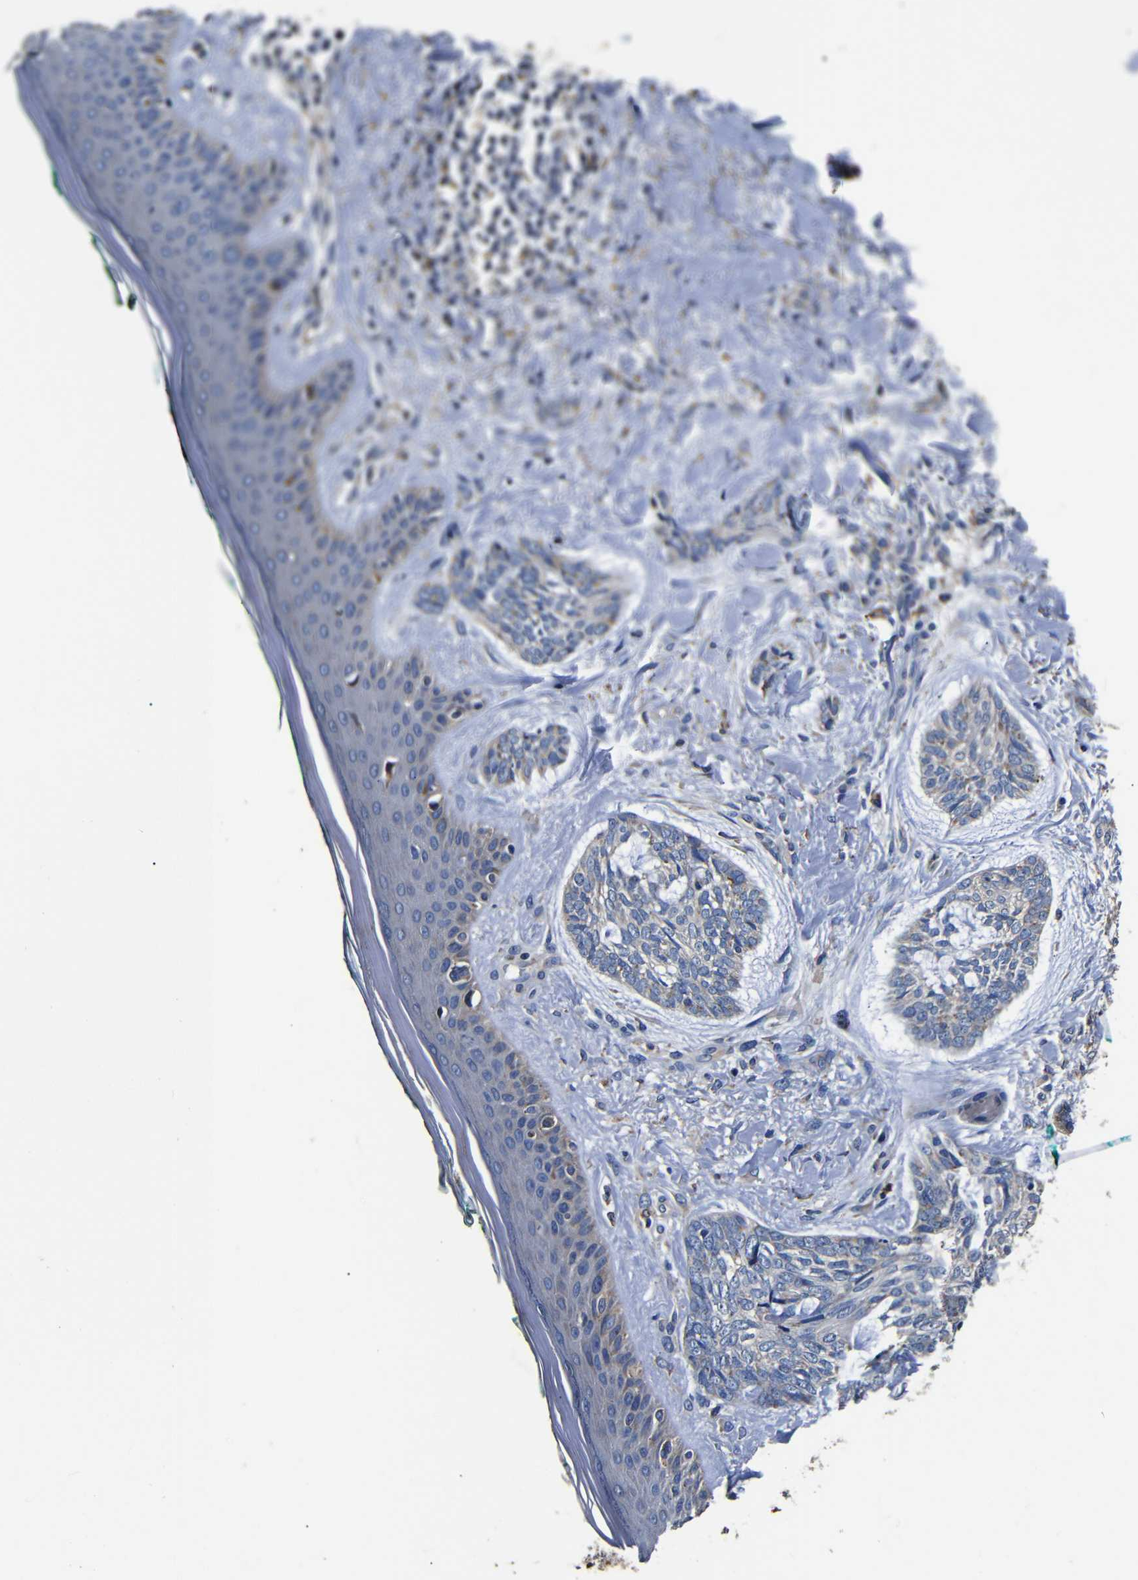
{"staining": {"intensity": "weak", "quantity": "<25%", "location": "cytoplasmic/membranous"}, "tissue": "skin cancer", "cell_type": "Tumor cells", "image_type": "cancer", "snomed": [{"axis": "morphology", "description": "Basal cell carcinoma"}, {"axis": "topography", "description": "Skin"}], "caption": "Tumor cells are negative for protein expression in human skin cancer (basal cell carcinoma).", "gene": "SCN9A", "patient": {"sex": "male", "age": 43}}